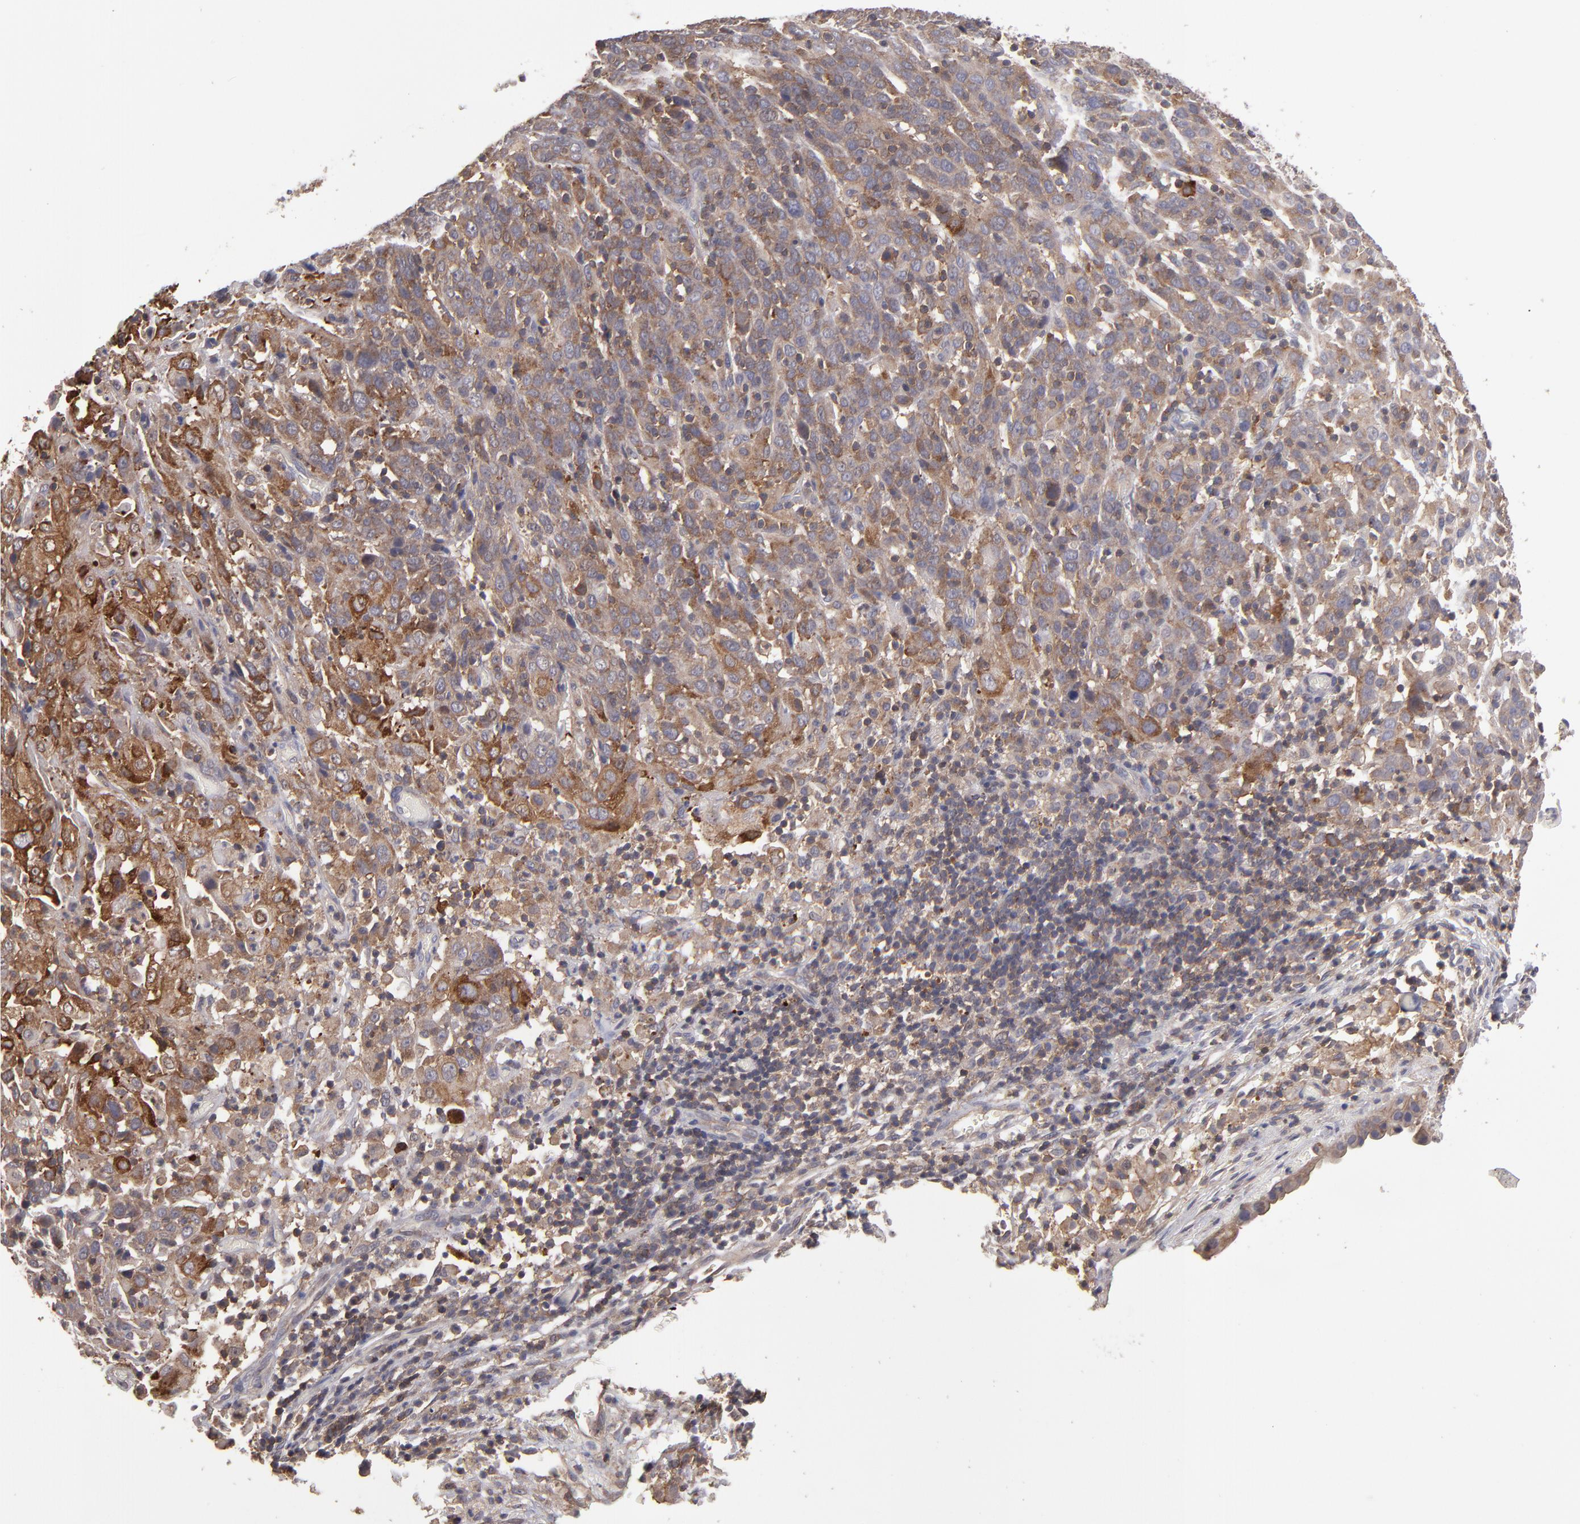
{"staining": {"intensity": "strong", "quantity": ">75%", "location": "cytoplasmic/membranous"}, "tissue": "cervical cancer", "cell_type": "Tumor cells", "image_type": "cancer", "snomed": [{"axis": "morphology", "description": "Normal tissue, NOS"}, {"axis": "morphology", "description": "Squamous cell carcinoma, NOS"}, {"axis": "topography", "description": "Cervix"}], "caption": "The micrograph exhibits immunohistochemical staining of squamous cell carcinoma (cervical). There is strong cytoplasmic/membranous expression is present in about >75% of tumor cells.", "gene": "NF2", "patient": {"sex": "female", "age": 67}}